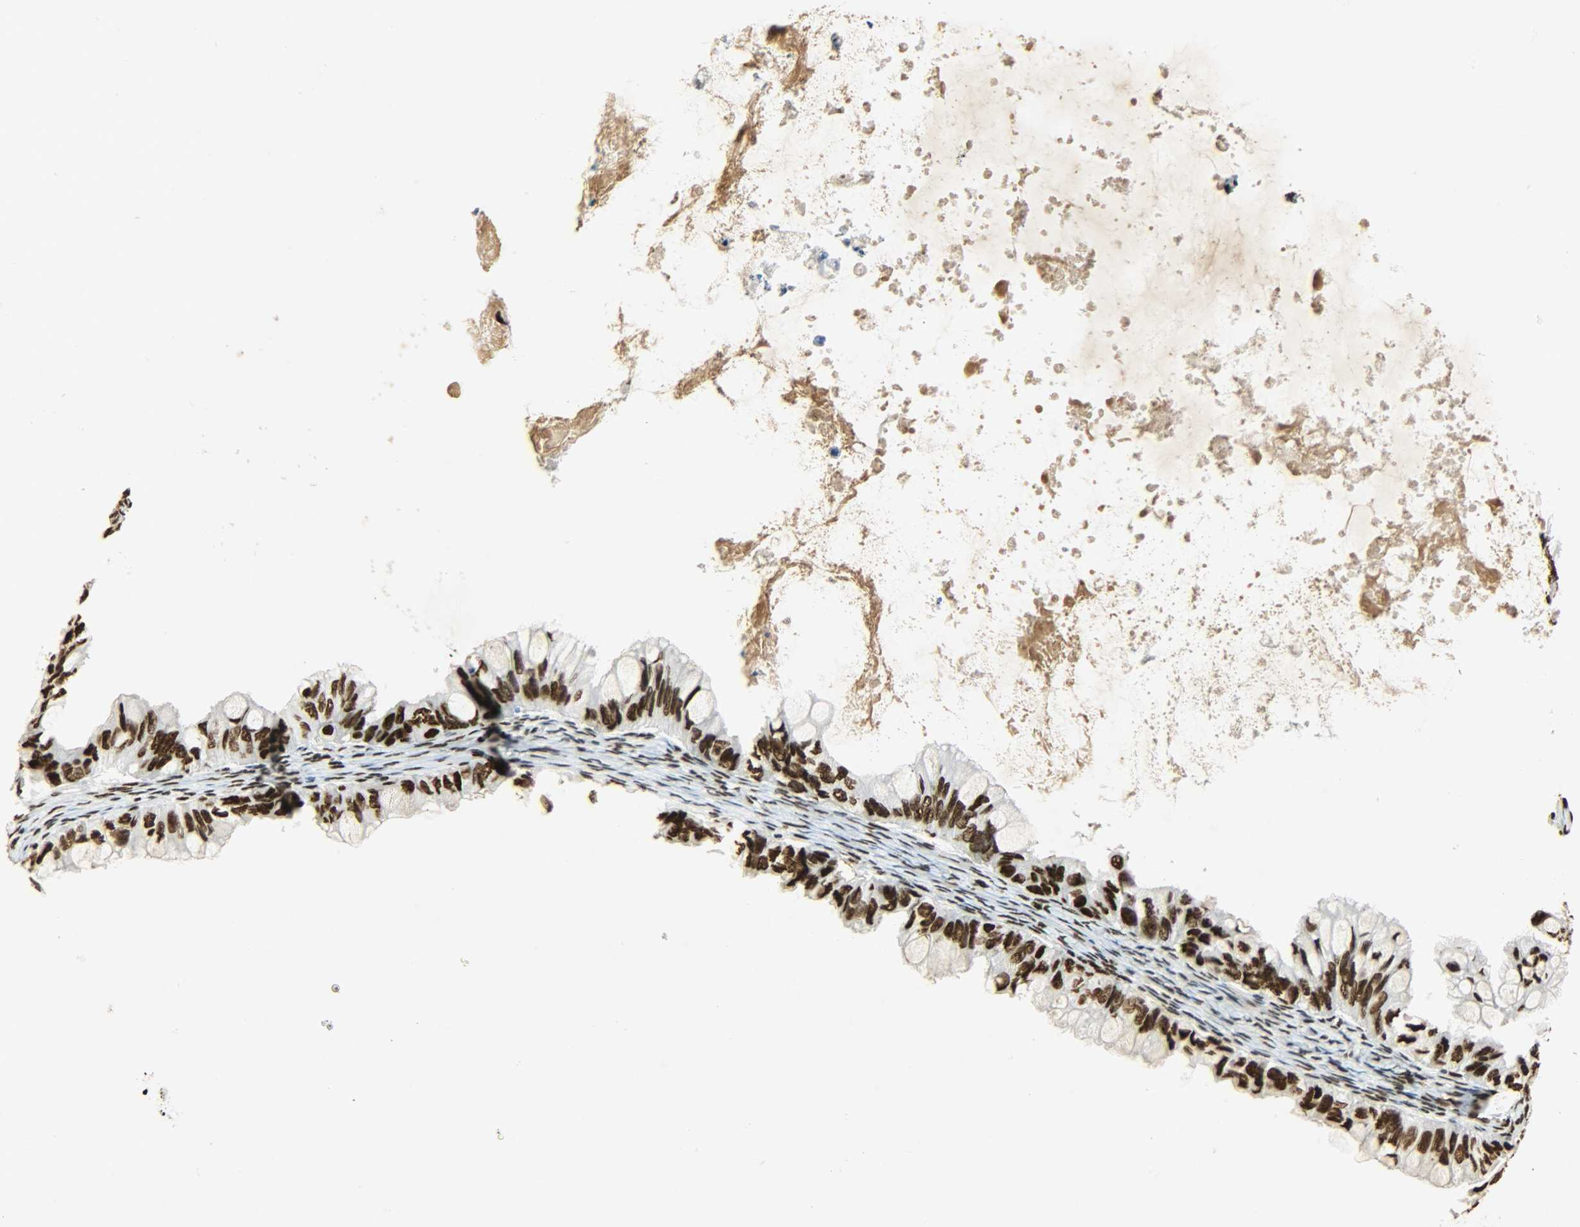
{"staining": {"intensity": "strong", "quantity": ">75%", "location": "nuclear"}, "tissue": "ovarian cancer", "cell_type": "Tumor cells", "image_type": "cancer", "snomed": [{"axis": "morphology", "description": "Cystadenocarcinoma, mucinous, NOS"}, {"axis": "topography", "description": "Ovary"}], "caption": "This image shows immunohistochemistry (IHC) staining of mucinous cystadenocarcinoma (ovarian), with high strong nuclear expression in approximately >75% of tumor cells.", "gene": "KHDRBS1", "patient": {"sex": "female", "age": 80}}